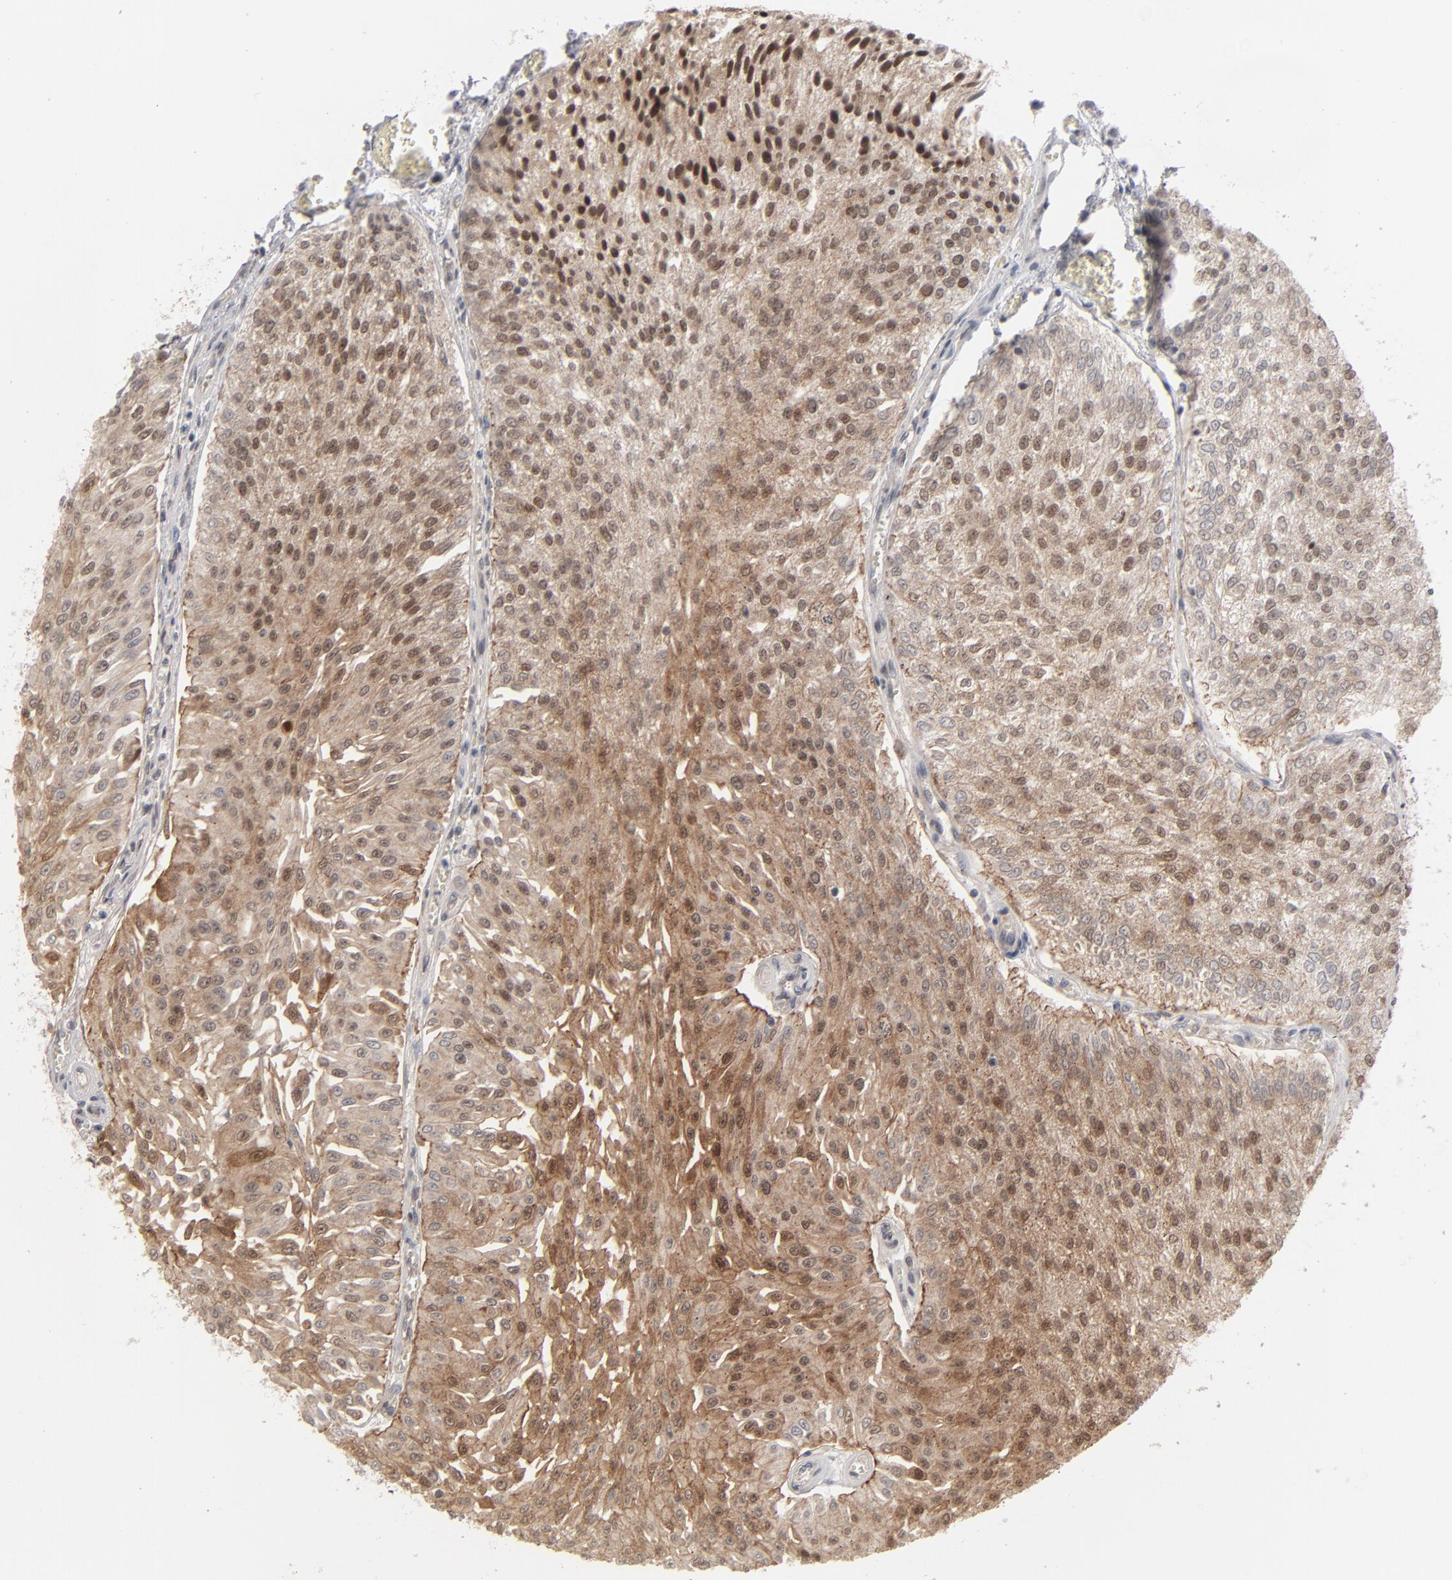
{"staining": {"intensity": "moderate", "quantity": ">75%", "location": "cytoplasmic/membranous"}, "tissue": "urothelial cancer", "cell_type": "Tumor cells", "image_type": "cancer", "snomed": [{"axis": "morphology", "description": "Urothelial carcinoma, Low grade"}, {"axis": "topography", "description": "Urinary bladder"}], "caption": "Urothelial carcinoma (low-grade) stained for a protein (brown) reveals moderate cytoplasmic/membranous positive staining in about >75% of tumor cells.", "gene": "POF1B", "patient": {"sex": "male", "age": 86}}